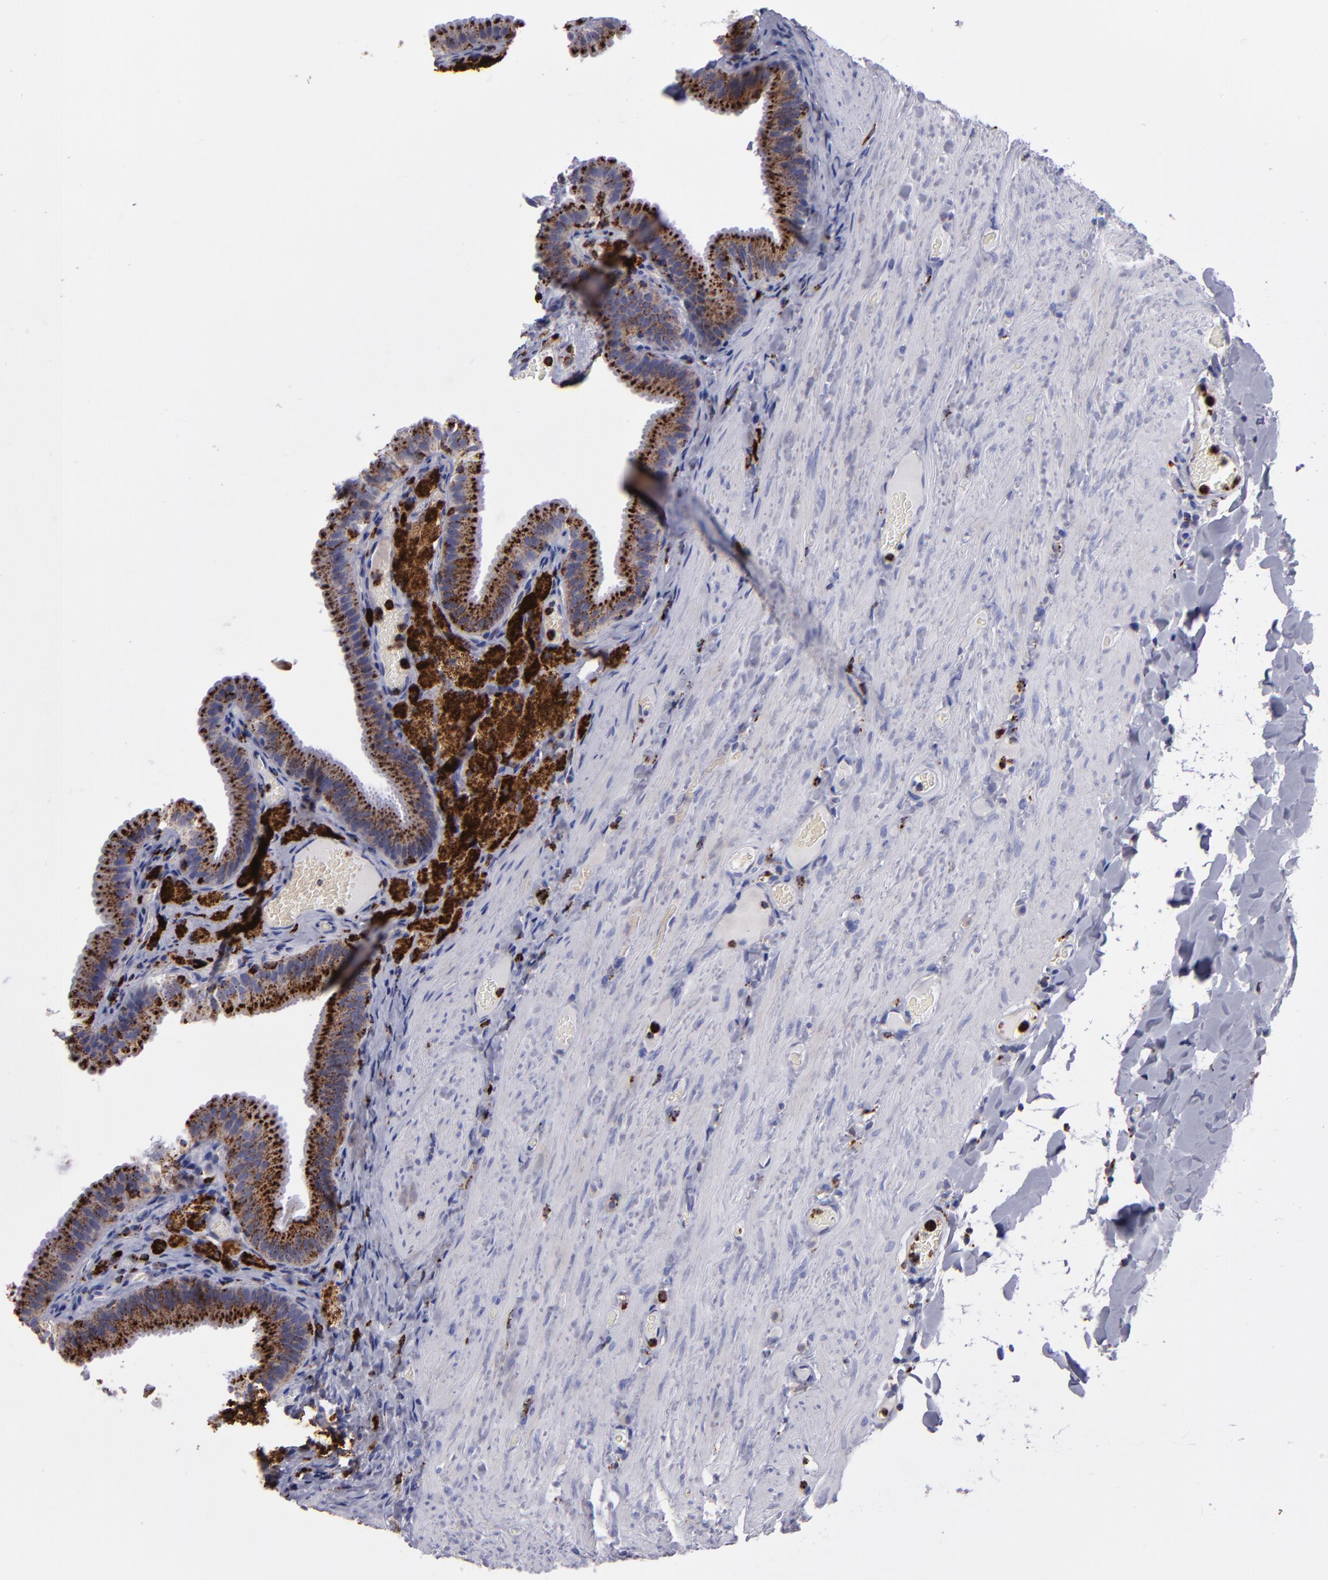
{"staining": {"intensity": "strong", "quantity": ">75%", "location": "cytoplasmic/membranous"}, "tissue": "gallbladder", "cell_type": "Glandular cells", "image_type": "normal", "snomed": [{"axis": "morphology", "description": "Normal tissue, NOS"}, {"axis": "topography", "description": "Gallbladder"}], "caption": "This image demonstrates immunohistochemistry staining of benign human gallbladder, with high strong cytoplasmic/membranous expression in about >75% of glandular cells.", "gene": "CTSS", "patient": {"sex": "female", "age": 24}}